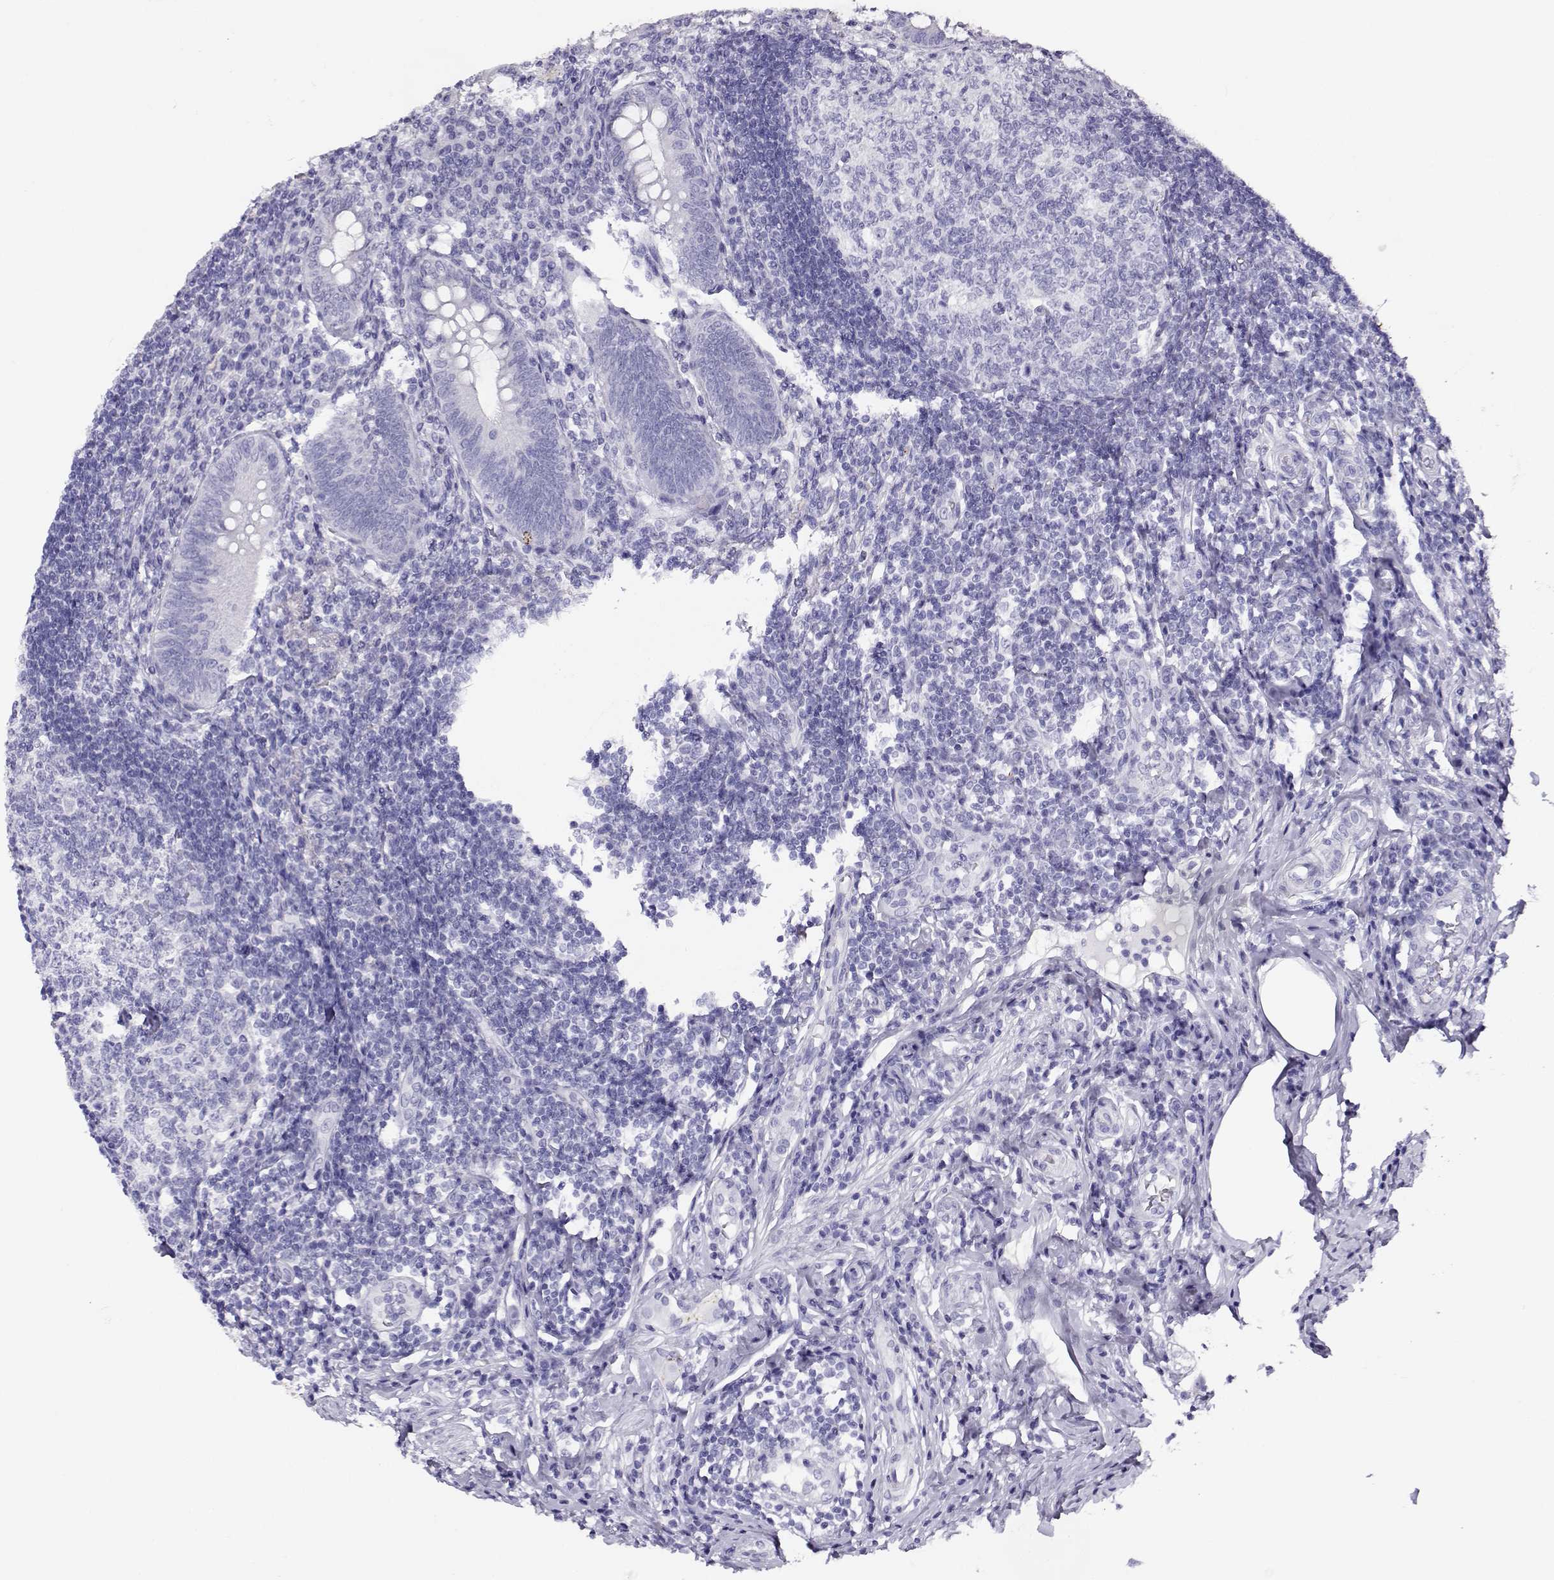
{"staining": {"intensity": "negative", "quantity": "none", "location": "none"}, "tissue": "appendix", "cell_type": "Glandular cells", "image_type": "normal", "snomed": [{"axis": "morphology", "description": "Normal tissue, NOS"}, {"axis": "morphology", "description": "Inflammation, NOS"}, {"axis": "topography", "description": "Appendix"}], "caption": "An image of appendix stained for a protein exhibits no brown staining in glandular cells. (Stains: DAB (3,3'-diaminobenzidine) immunohistochemistry (IHC) with hematoxylin counter stain, Microscopy: brightfield microscopy at high magnification).", "gene": "RHOXF2B", "patient": {"sex": "male", "age": 16}}